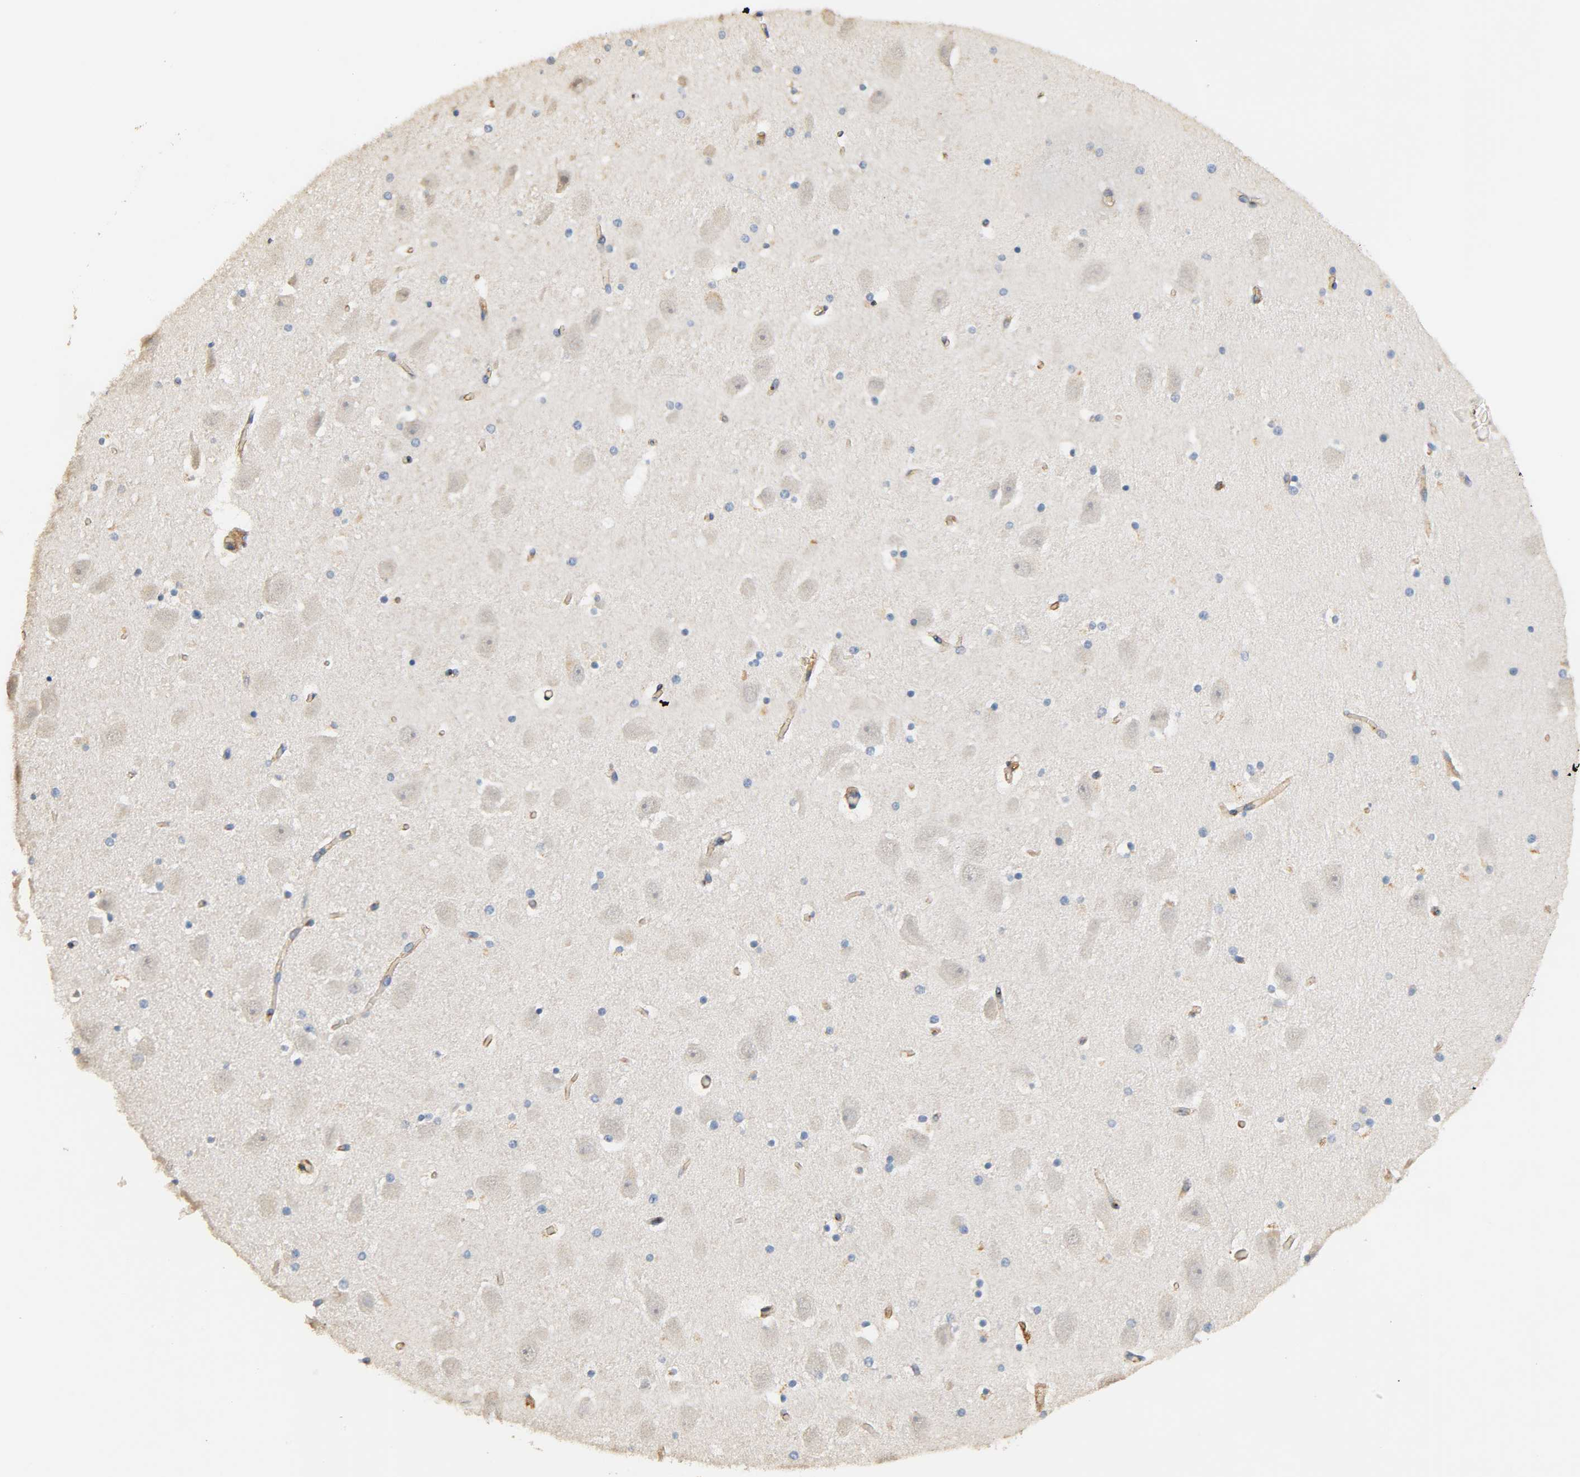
{"staining": {"intensity": "negative", "quantity": "none", "location": "none"}, "tissue": "hippocampus", "cell_type": "Glial cells", "image_type": "normal", "snomed": [{"axis": "morphology", "description": "Normal tissue, NOS"}, {"axis": "topography", "description": "Hippocampus"}], "caption": "Immunohistochemistry (IHC) of unremarkable human hippocampus displays no staining in glial cells.", "gene": "IFITM2", "patient": {"sex": "male", "age": 45}}